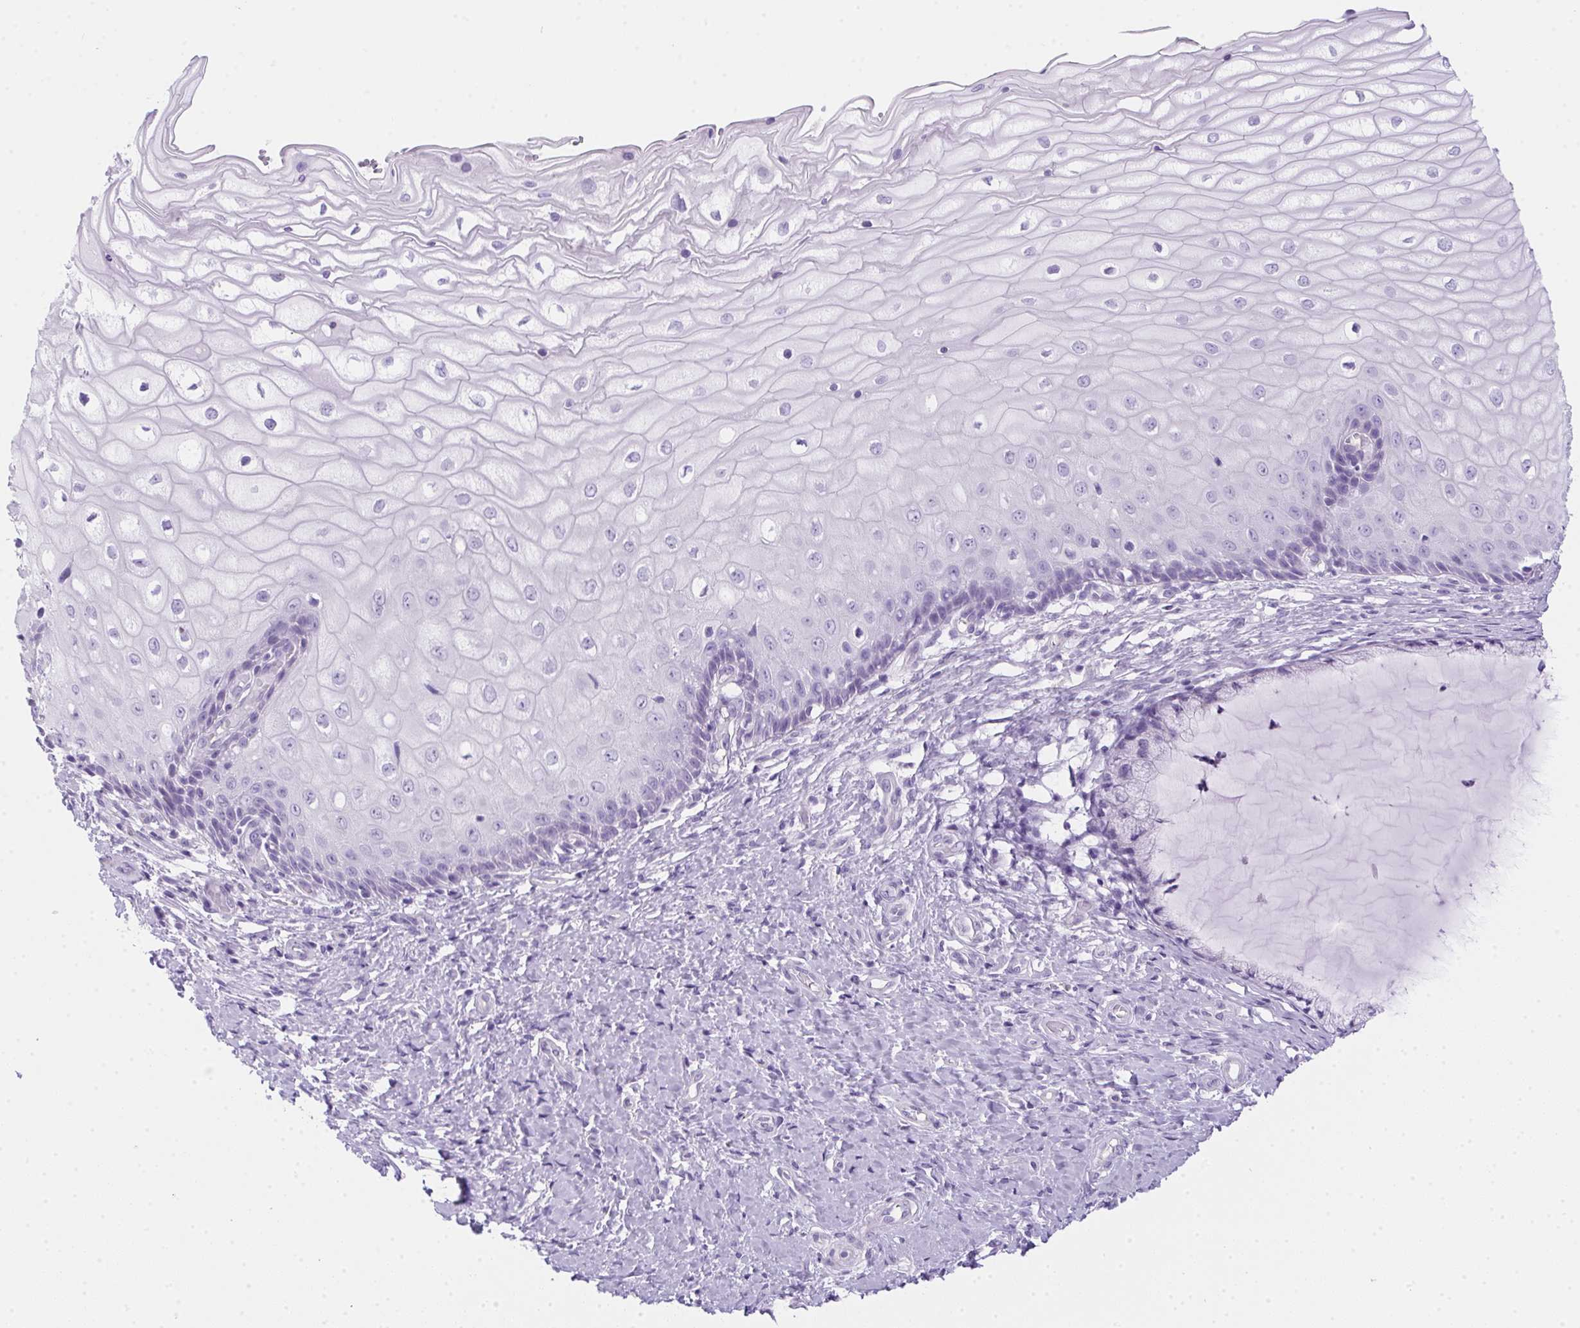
{"staining": {"intensity": "negative", "quantity": "none", "location": "none"}, "tissue": "cervix", "cell_type": "Glandular cells", "image_type": "normal", "snomed": [{"axis": "morphology", "description": "Normal tissue, NOS"}, {"axis": "topography", "description": "Cervix"}], "caption": "The image exhibits no staining of glandular cells in normal cervix.", "gene": "SPACA5B", "patient": {"sex": "female", "age": 37}}